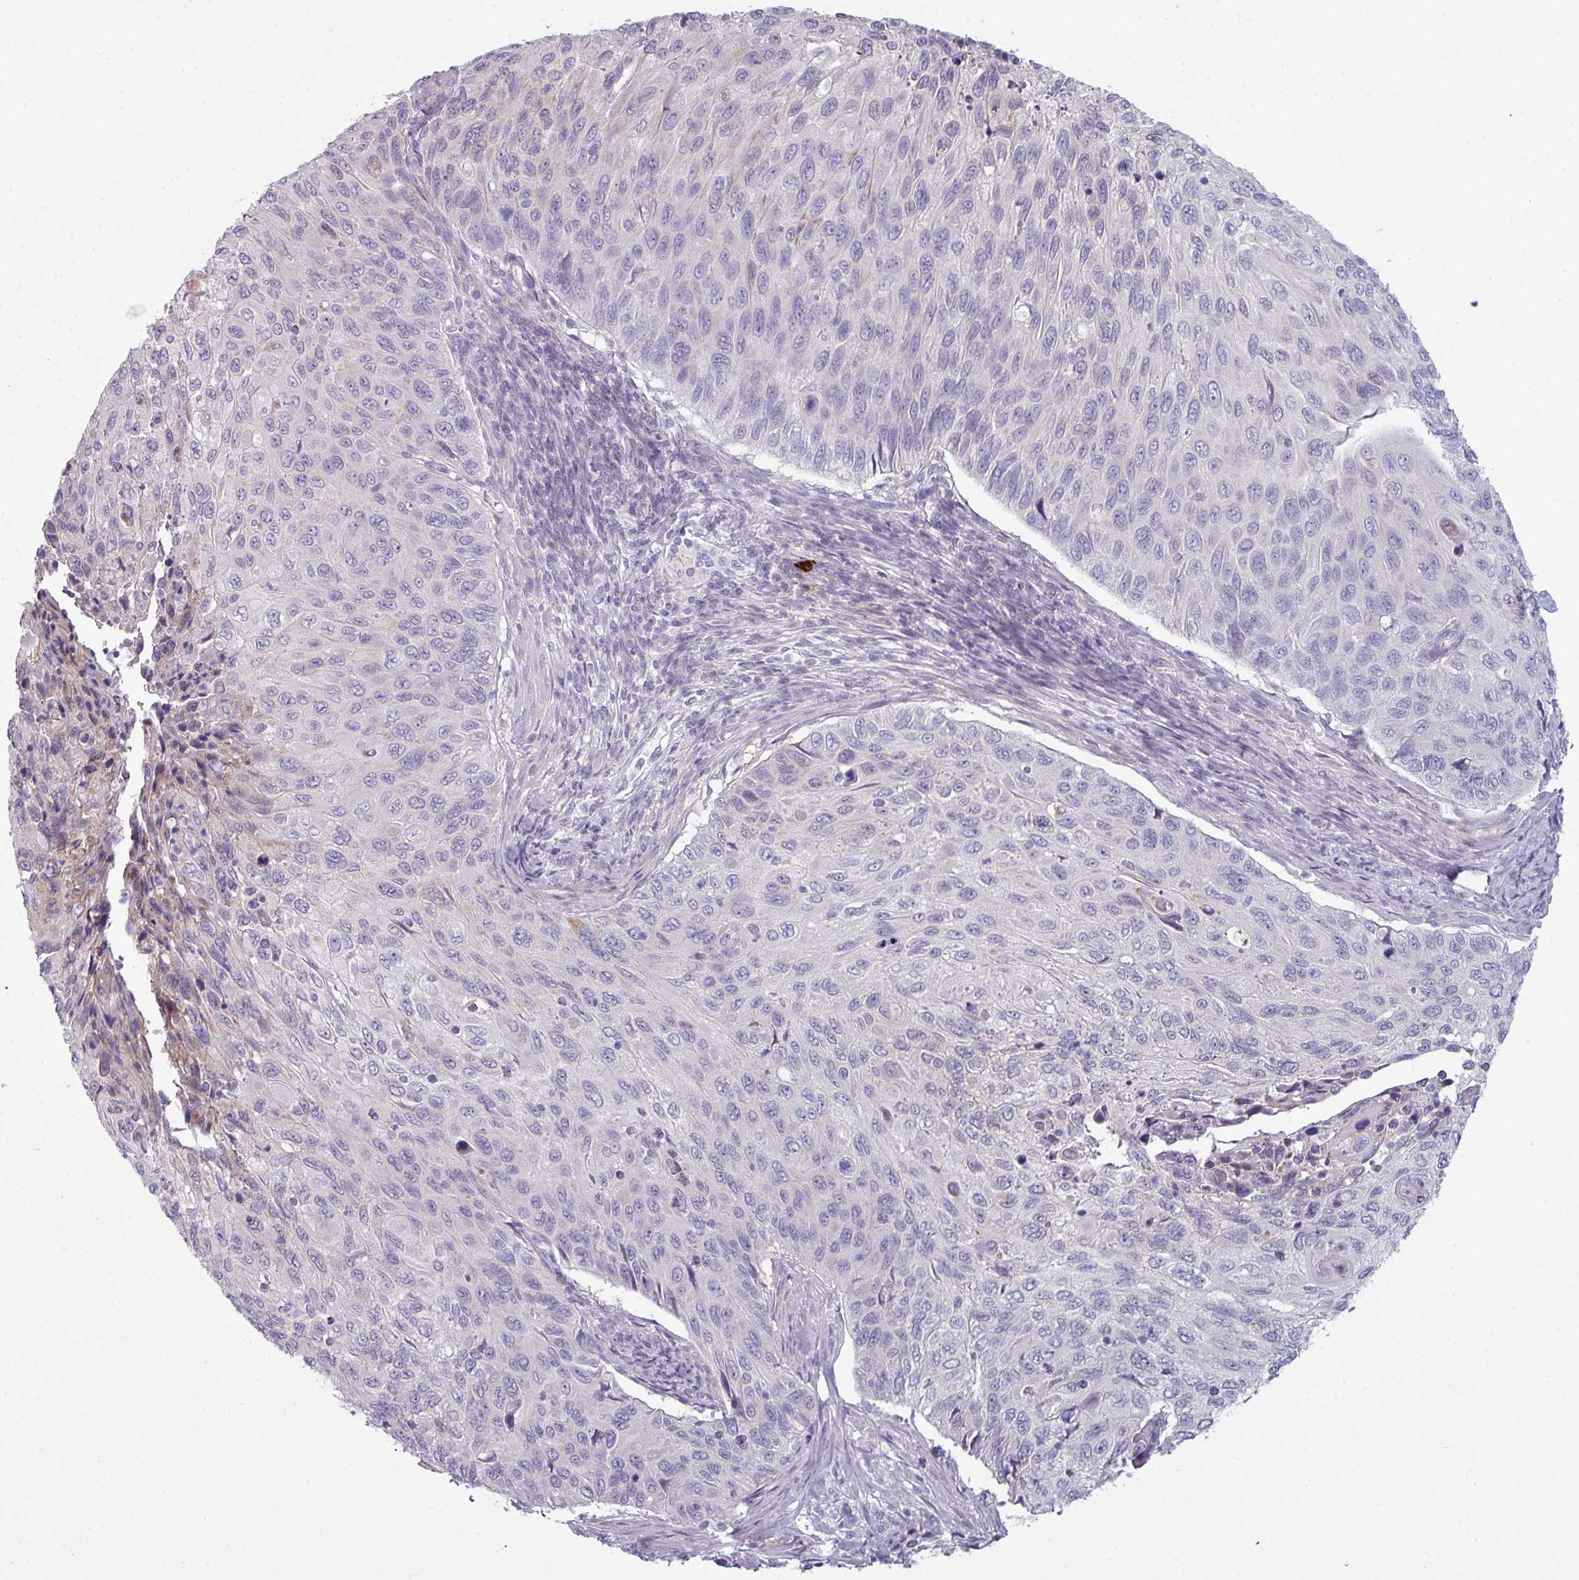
{"staining": {"intensity": "negative", "quantity": "none", "location": "none"}, "tissue": "cervical cancer", "cell_type": "Tumor cells", "image_type": "cancer", "snomed": [{"axis": "morphology", "description": "Squamous cell carcinoma, NOS"}, {"axis": "topography", "description": "Cervix"}], "caption": "Cervical cancer stained for a protein using immunohistochemistry shows no expression tumor cells.", "gene": "ZNF615", "patient": {"sex": "female", "age": 70}}